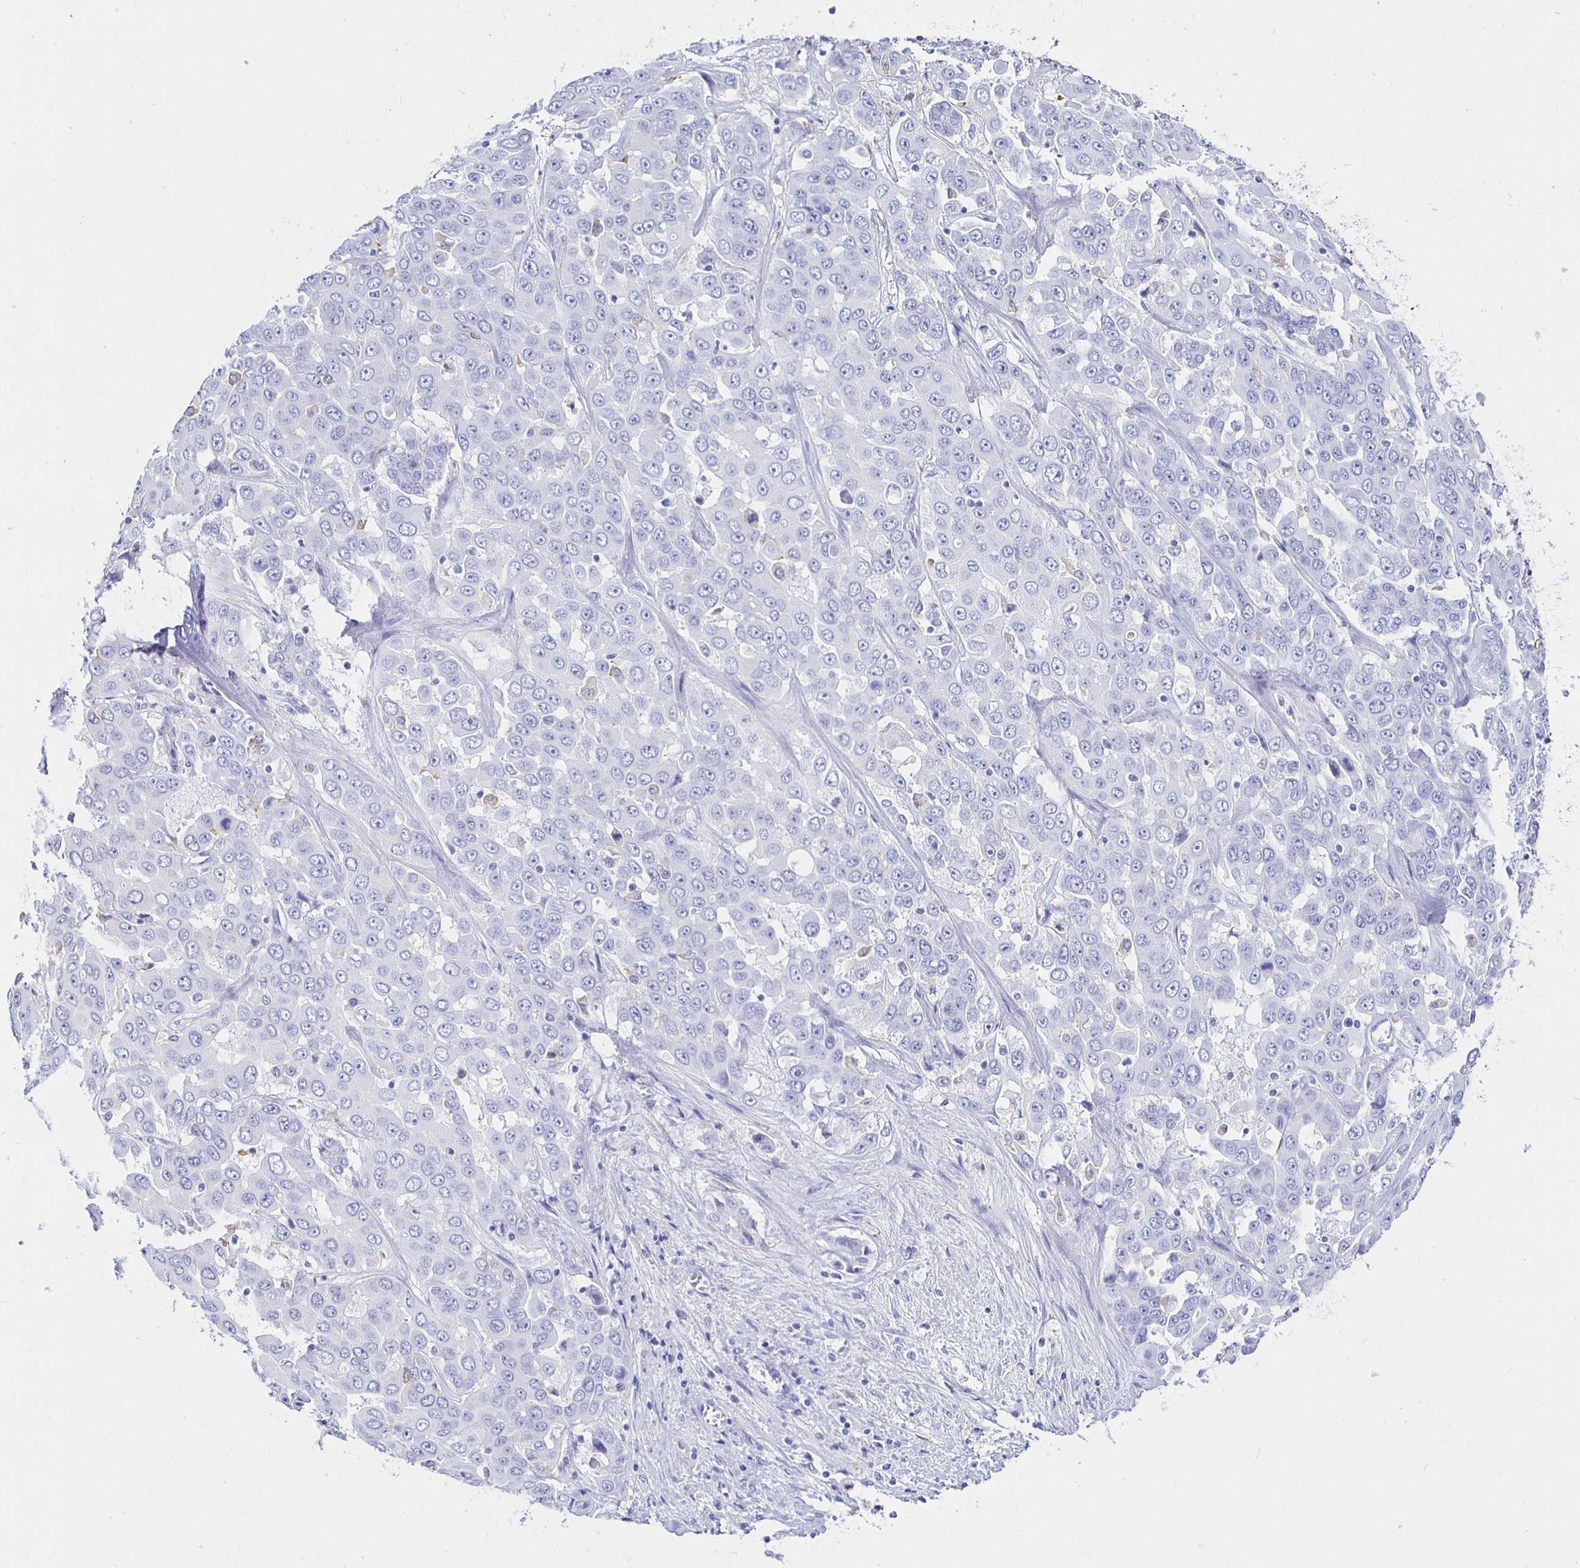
{"staining": {"intensity": "negative", "quantity": "none", "location": "none"}, "tissue": "liver cancer", "cell_type": "Tumor cells", "image_type": "cancer", "snomed": [{"axis": "morphology", "description": "Cholangiocarcinoma"}, {"axis": "topography", "description": "Liver"}], "caption": "Tumor cells show no significant expression in liver cancer (cholangiocarcinoma).", "gene": "UMOD", "patient": {"sex": "female", "age": 52}}